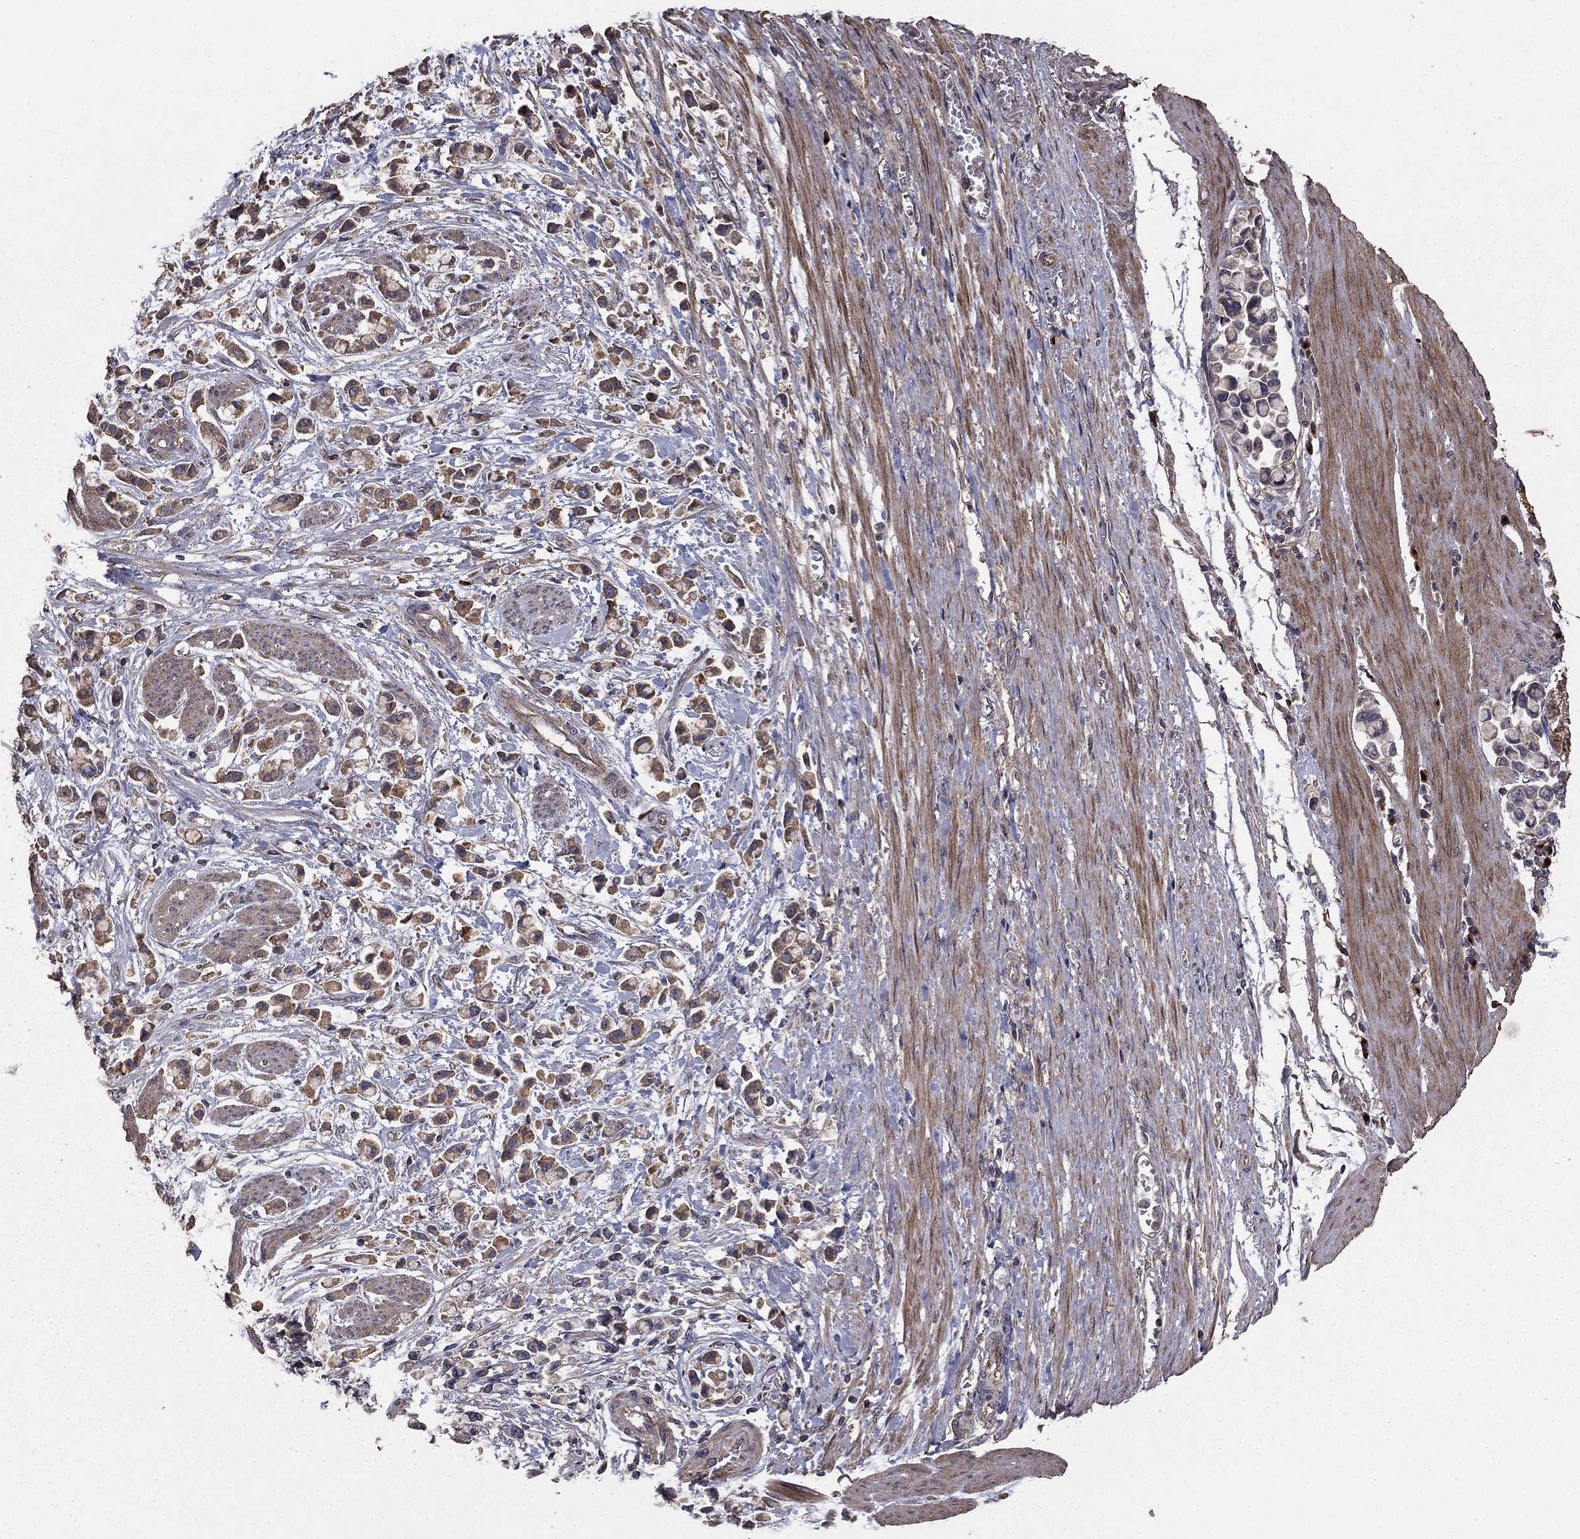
{"staining": {"intensity": "moderate", "quantity": ">75%", "location": "cytoplasmic/membranous"}, "tissue": "stomach cancer", "cell_type": "Tumor cells", "image_type": "cancer", "snomed": [{"axis": "morphology", "description": "Adenocarcinoma, NOS"}, {"axis": "topography", "description": "Stomach"}], "caption": "IHC of human stomach cancer exhibits medium levels of moderate cytoplasmic/membranous positivity in approximately >75% of tumor cells. The staining was performed using DAB to visualize the protein expression in brown, while the nuclei were stained in blue with hematoxylin (Magnification: 20x).", "gene": "FLT4", "patient": {"sex": "female", "age": 81}}